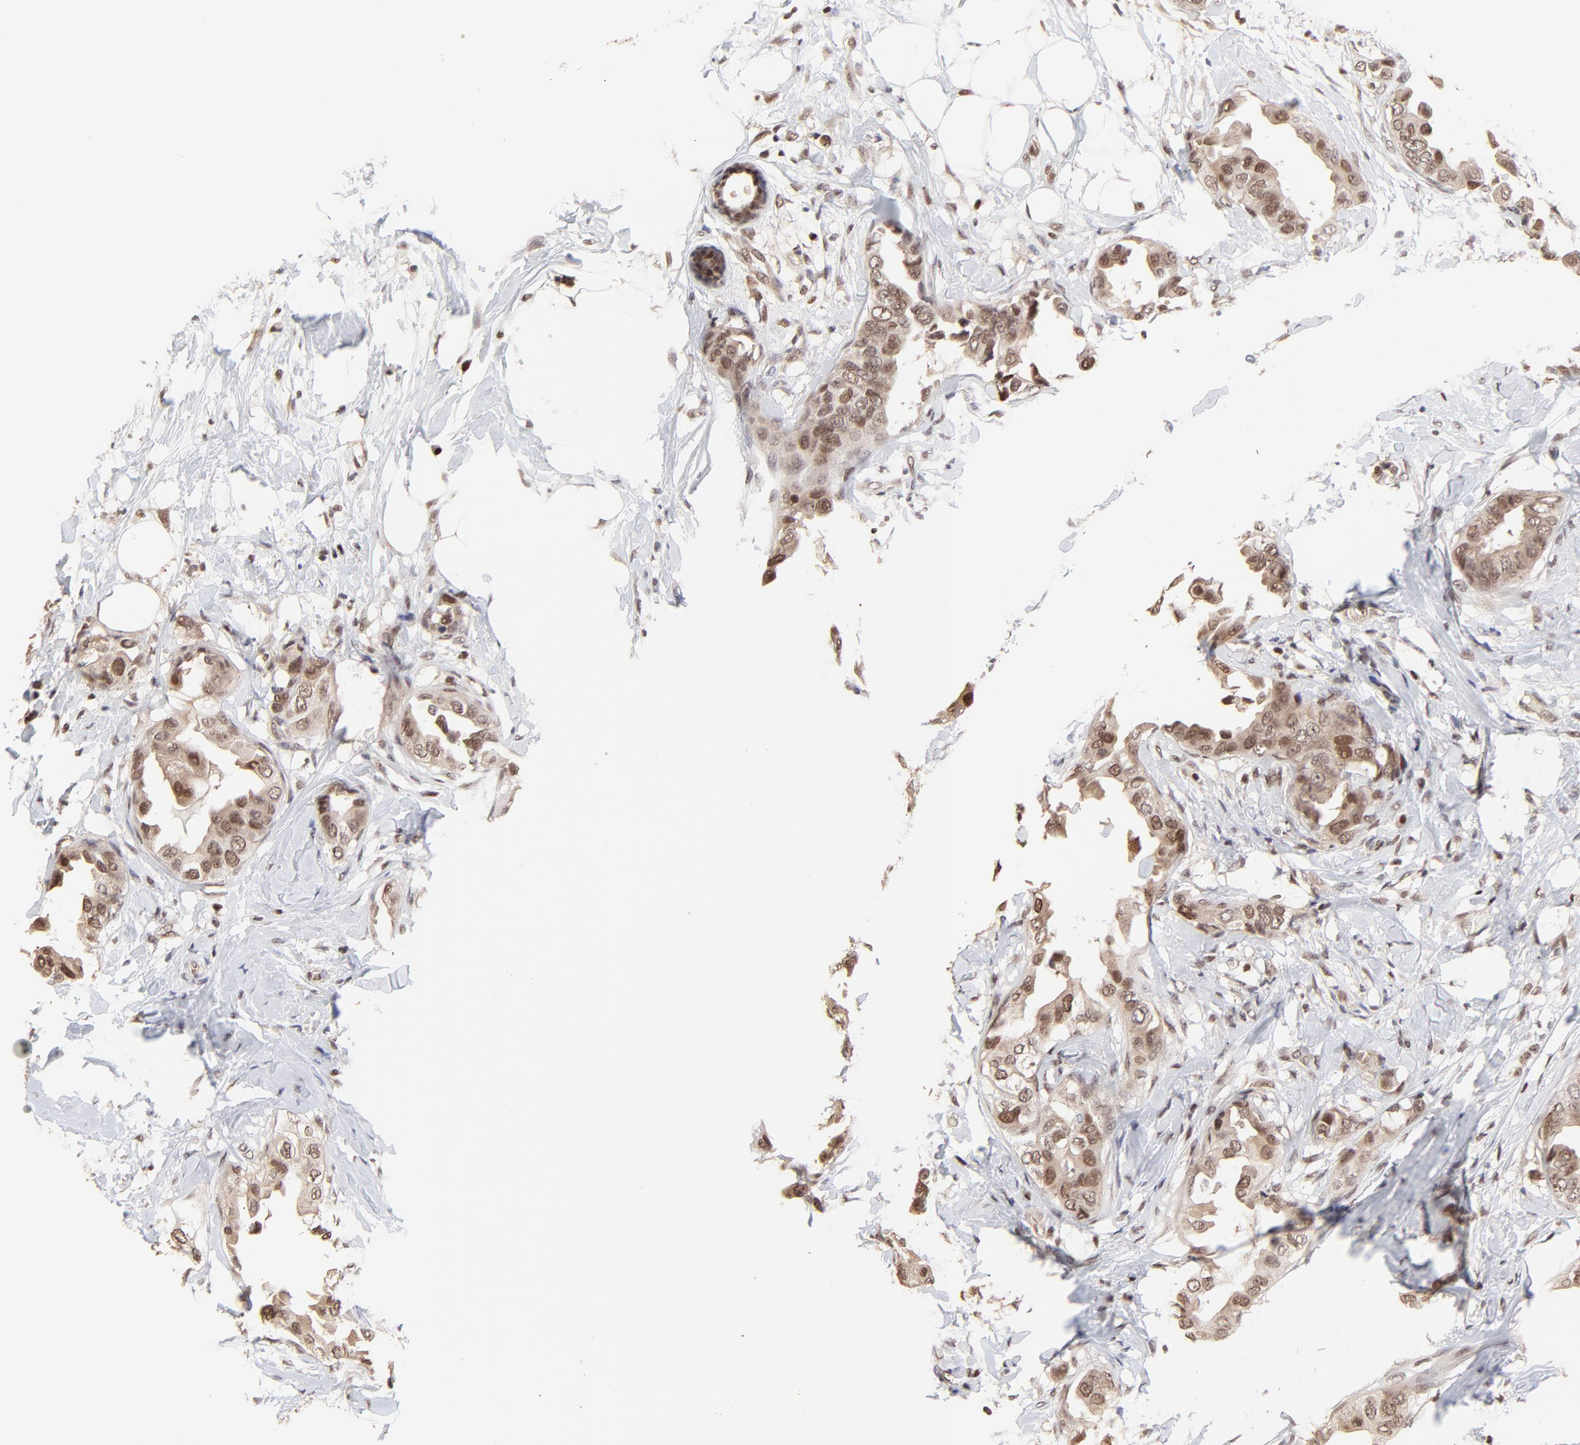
{"staining": {"intensity": "moderate", "quantity": ">75%", "location": "cytoplasmic/membranous,nuclear"}, "tissue": "breast cancer", "cell_type": "Tumor cells", "image_type": "cancer", "snomed": [{"axis": "morphology", "description": "Duct carcinoma"}, {"axis": "topography", "description": "Breast"}], "caption": "A micrograph of human infiltrating ductal carcinoma (breast) stained for a protein exhibits moderate cytoplasmic/membranous and nuclear brown staining in tumor cells.", "gene": "DSN1", "patient": {"sex": "female", "age": 40}}